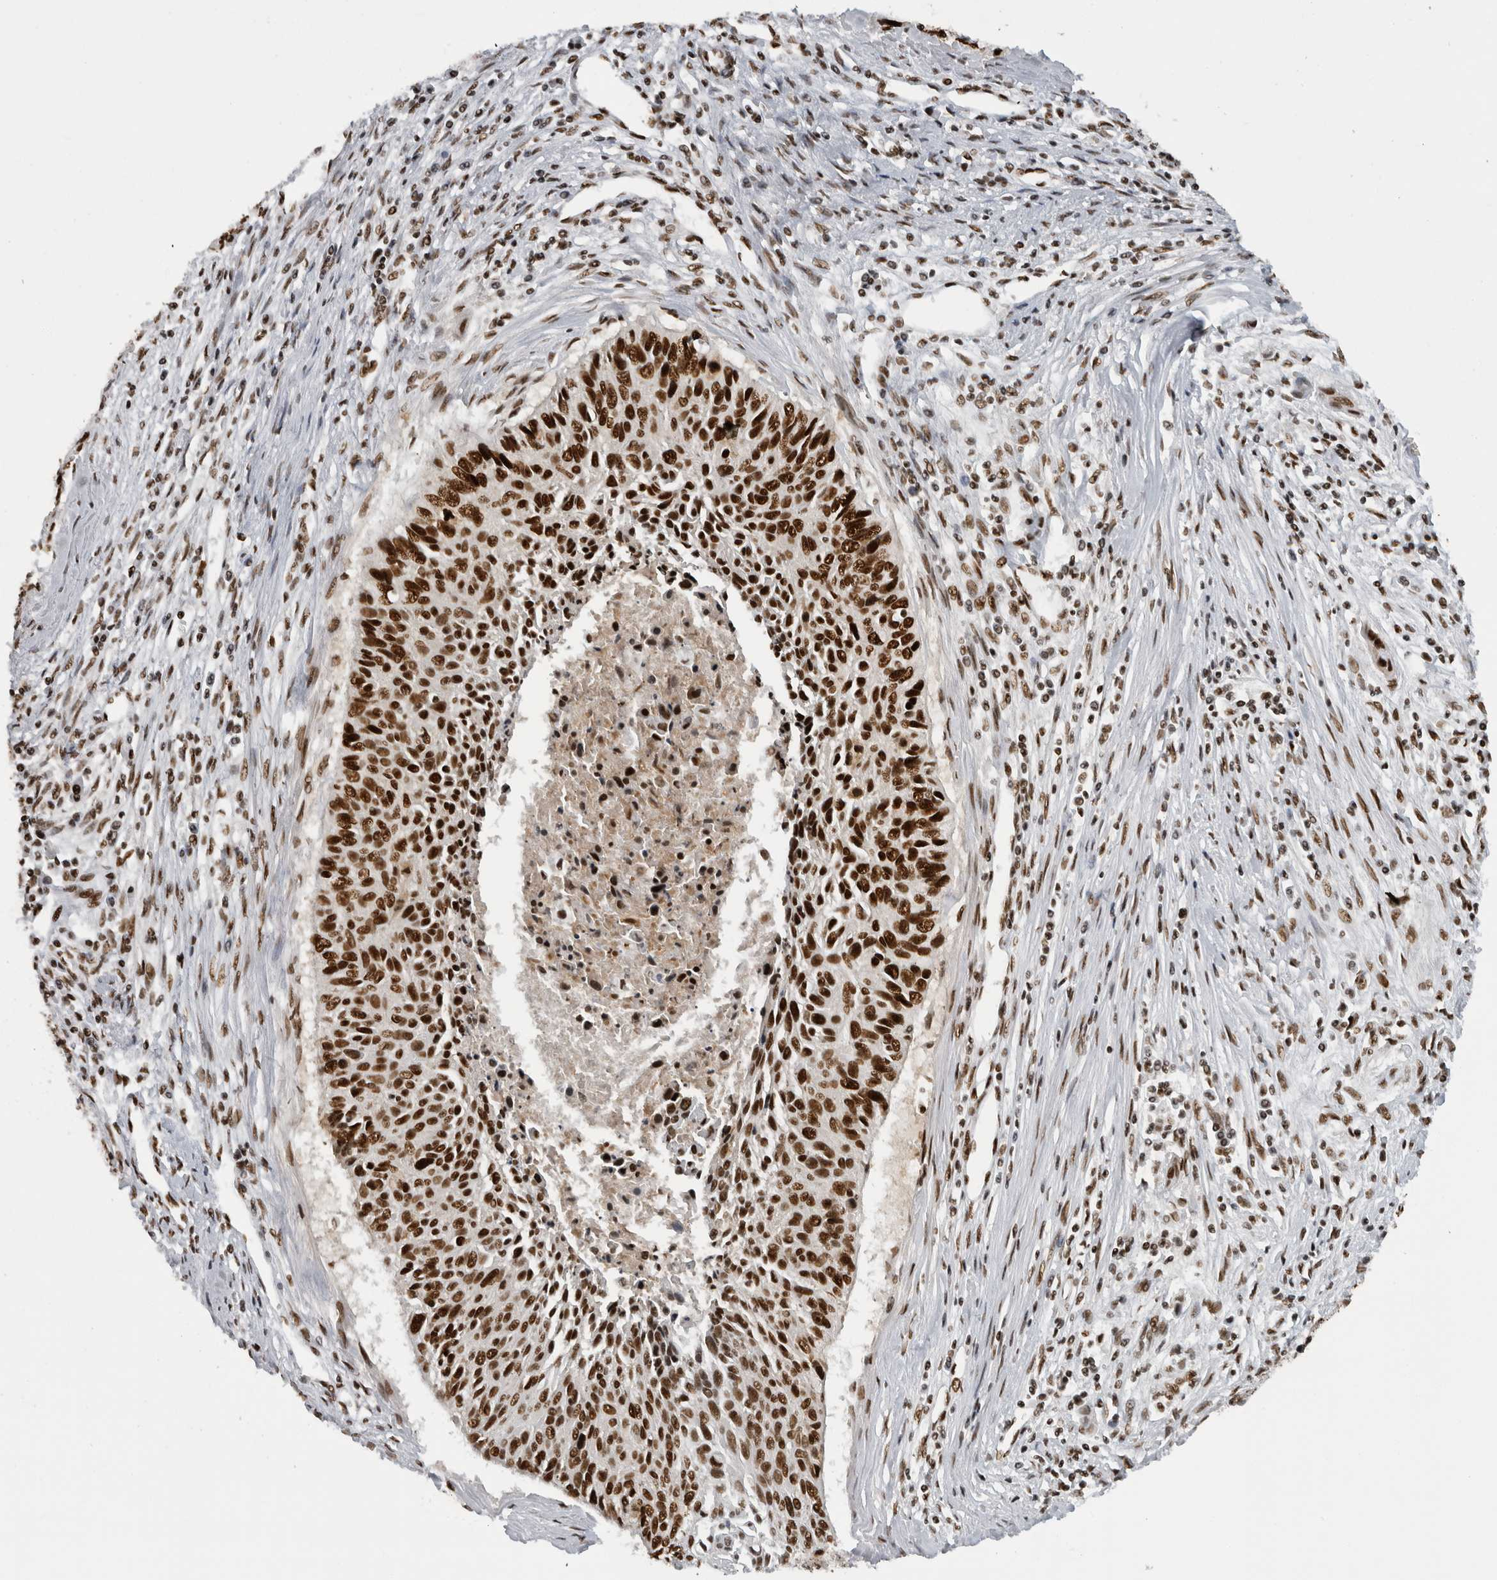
{"staining": {"intensity": "strong", "quantity": ">75%", "location": "nuclear"}, "tissue": "cervical cancer", "cell_type": "Tumor cells", "image_type": "cancer", "snomed": [{"axis": "morphology", "description": "Squamous cell carcinoma, NOS"}, {"axis": "topography", "description": "Cervix"}], "caption": "Cervical squamous cell carcinoma stained for a protein (brown) displays strong nuclear positive staining in about >75% of tumor cells.", "gene": "ZSCAN2", "patient": {"sex": "female", "age": 55}}